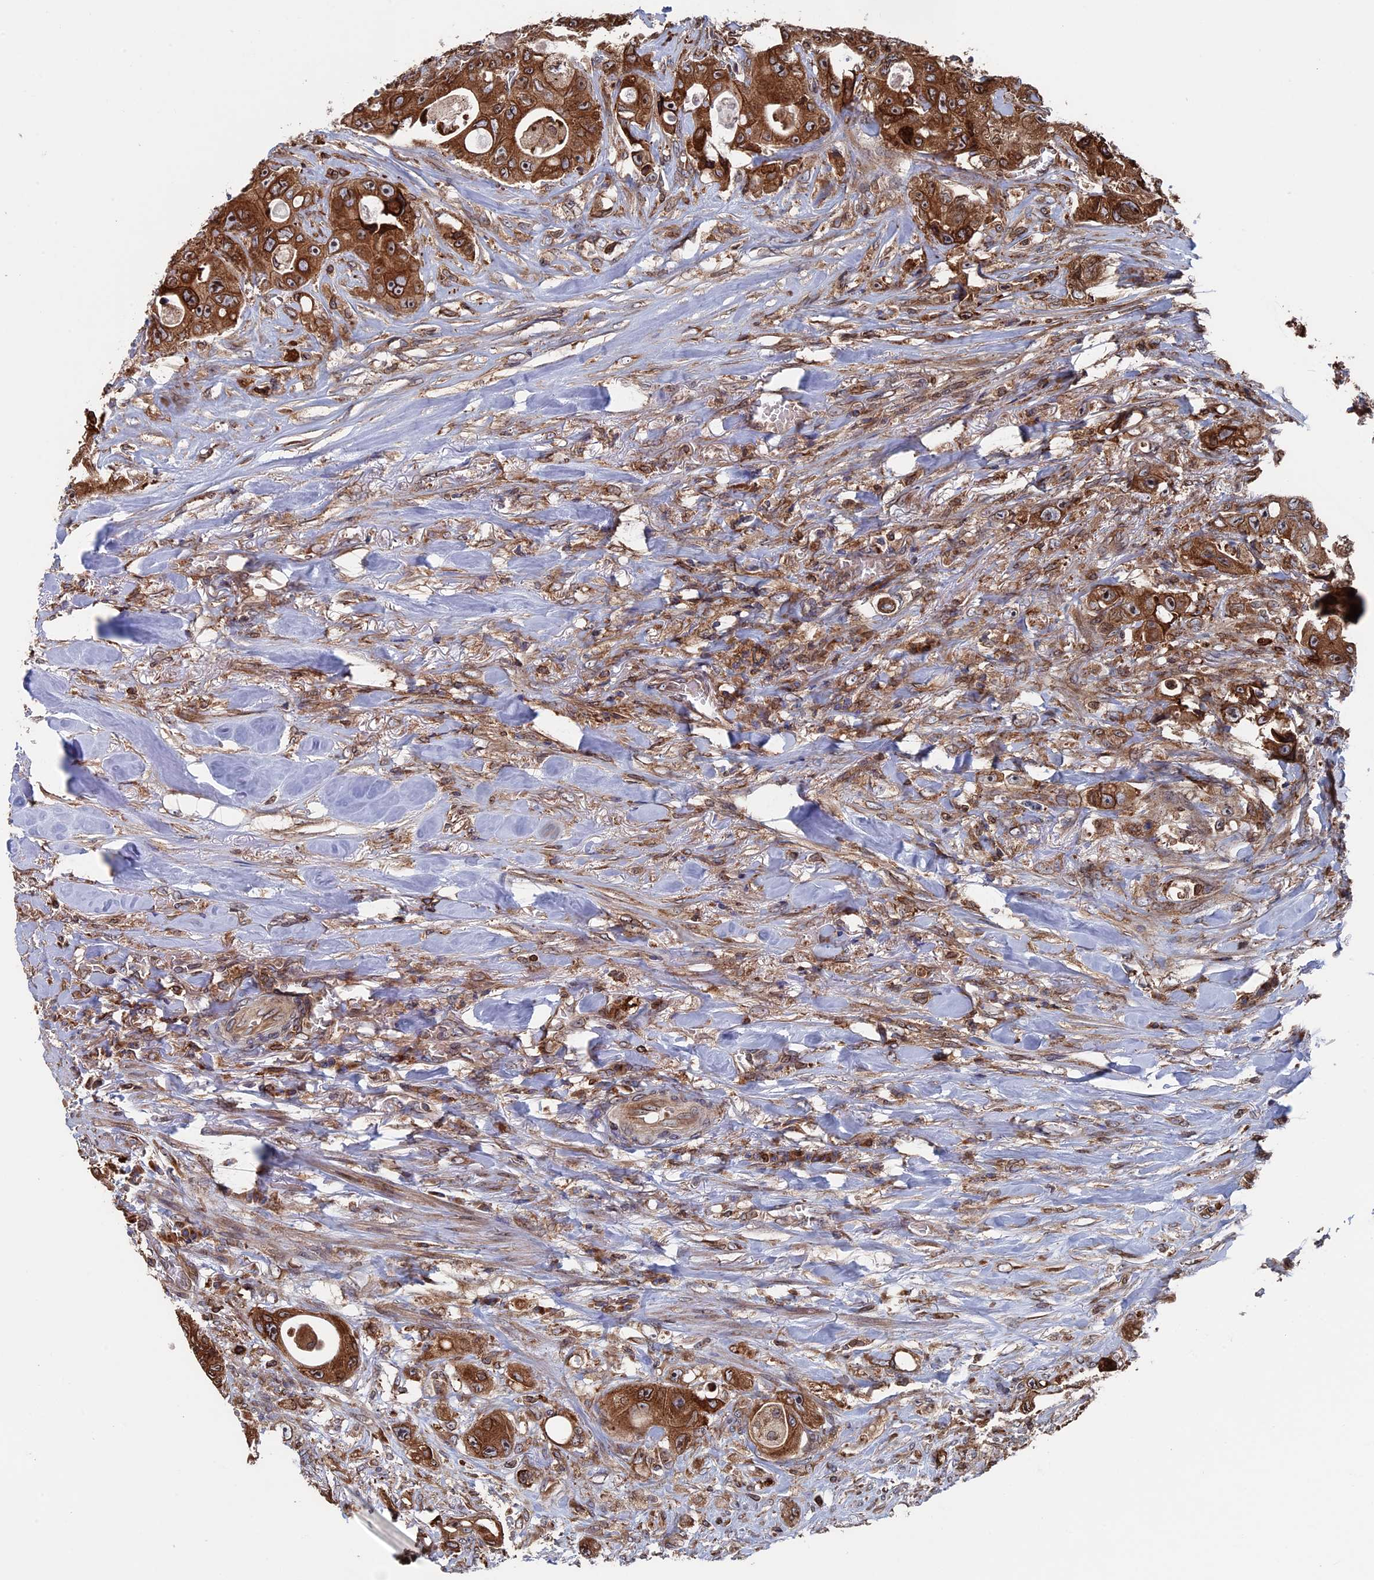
{"staining": {"intensity": "strong", "quantity": ">75%", "location": "cytoplasmic/membranous,nuclear"}, "tissue": "colorectal cancer", "cell_type": "Tumor cells", "image_type": "cancer", "snomed": [{"axis": "morphology", "description": "Adenocarcinoma, NOS"}, {"axis": "topography", "description": "Colon"}], "caption": "High-power microscopy captured an IHC image of colorectal cancer, revealing strong cytoplasmic/membranous and nuclear positivity in about >75% of tumor cells.", "gene": "RPUSD1", "patient": {"sex": "female", "age": 46}}